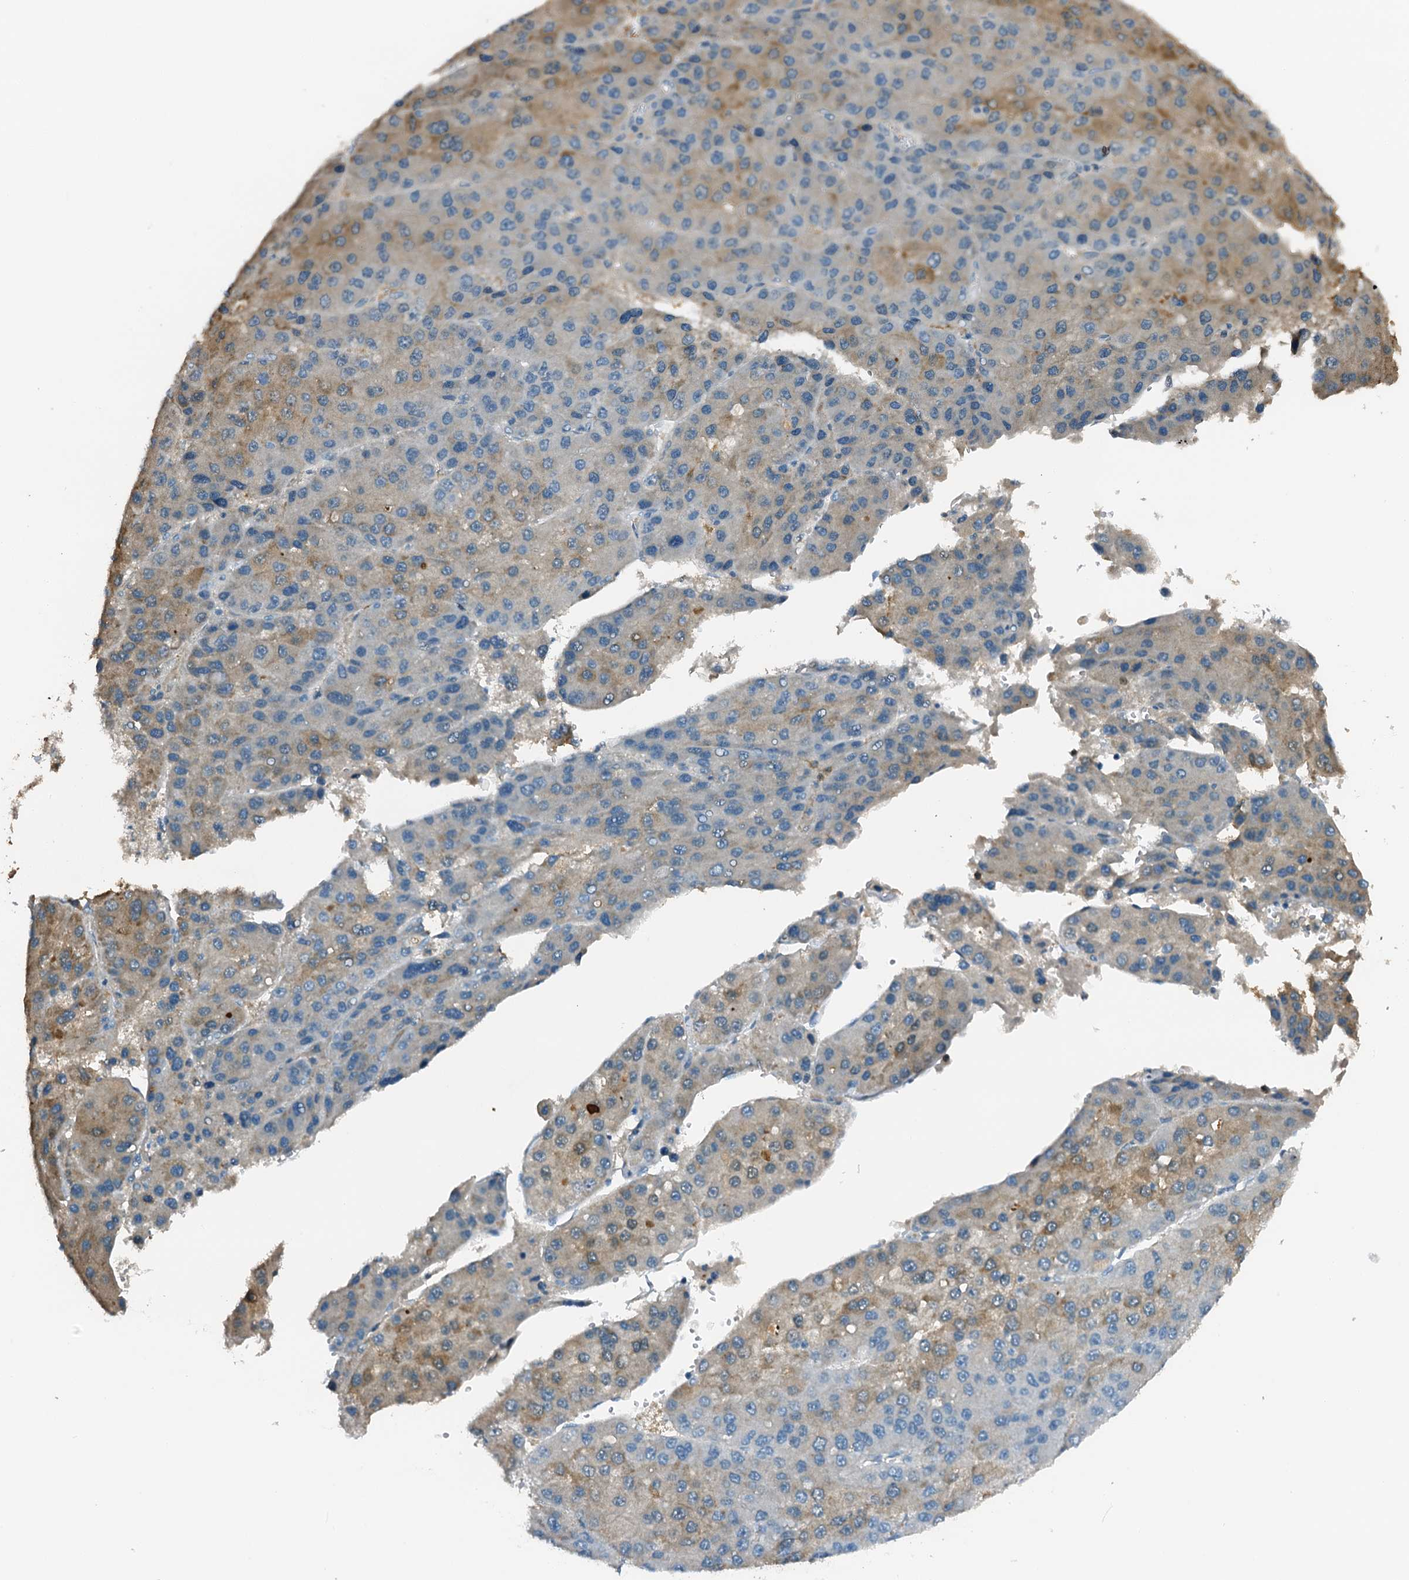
{"staining": {"intensity": "weak", "quantity": "25%-75%", "location": "cytoplasmic/membranous"}, "tissue": "liver cancer", "cell_type": "Tumor cells", "image_type": "cancer", "snomed": [{"axis": "morphology", "description": "Carcinoma, Hepatocellular, NOS"}, {"axis": "topography", "description": "Liver"}], "caption": "Approximately 25%-75% of tumor cells in liver hepatocellular carcinoma exhibit weak cytoplasmic/membranous protein expression as visualized by brown immunohistochemical staining.", "gene": "ZNF606", "patient": {"sex": "female", "age": 73}}